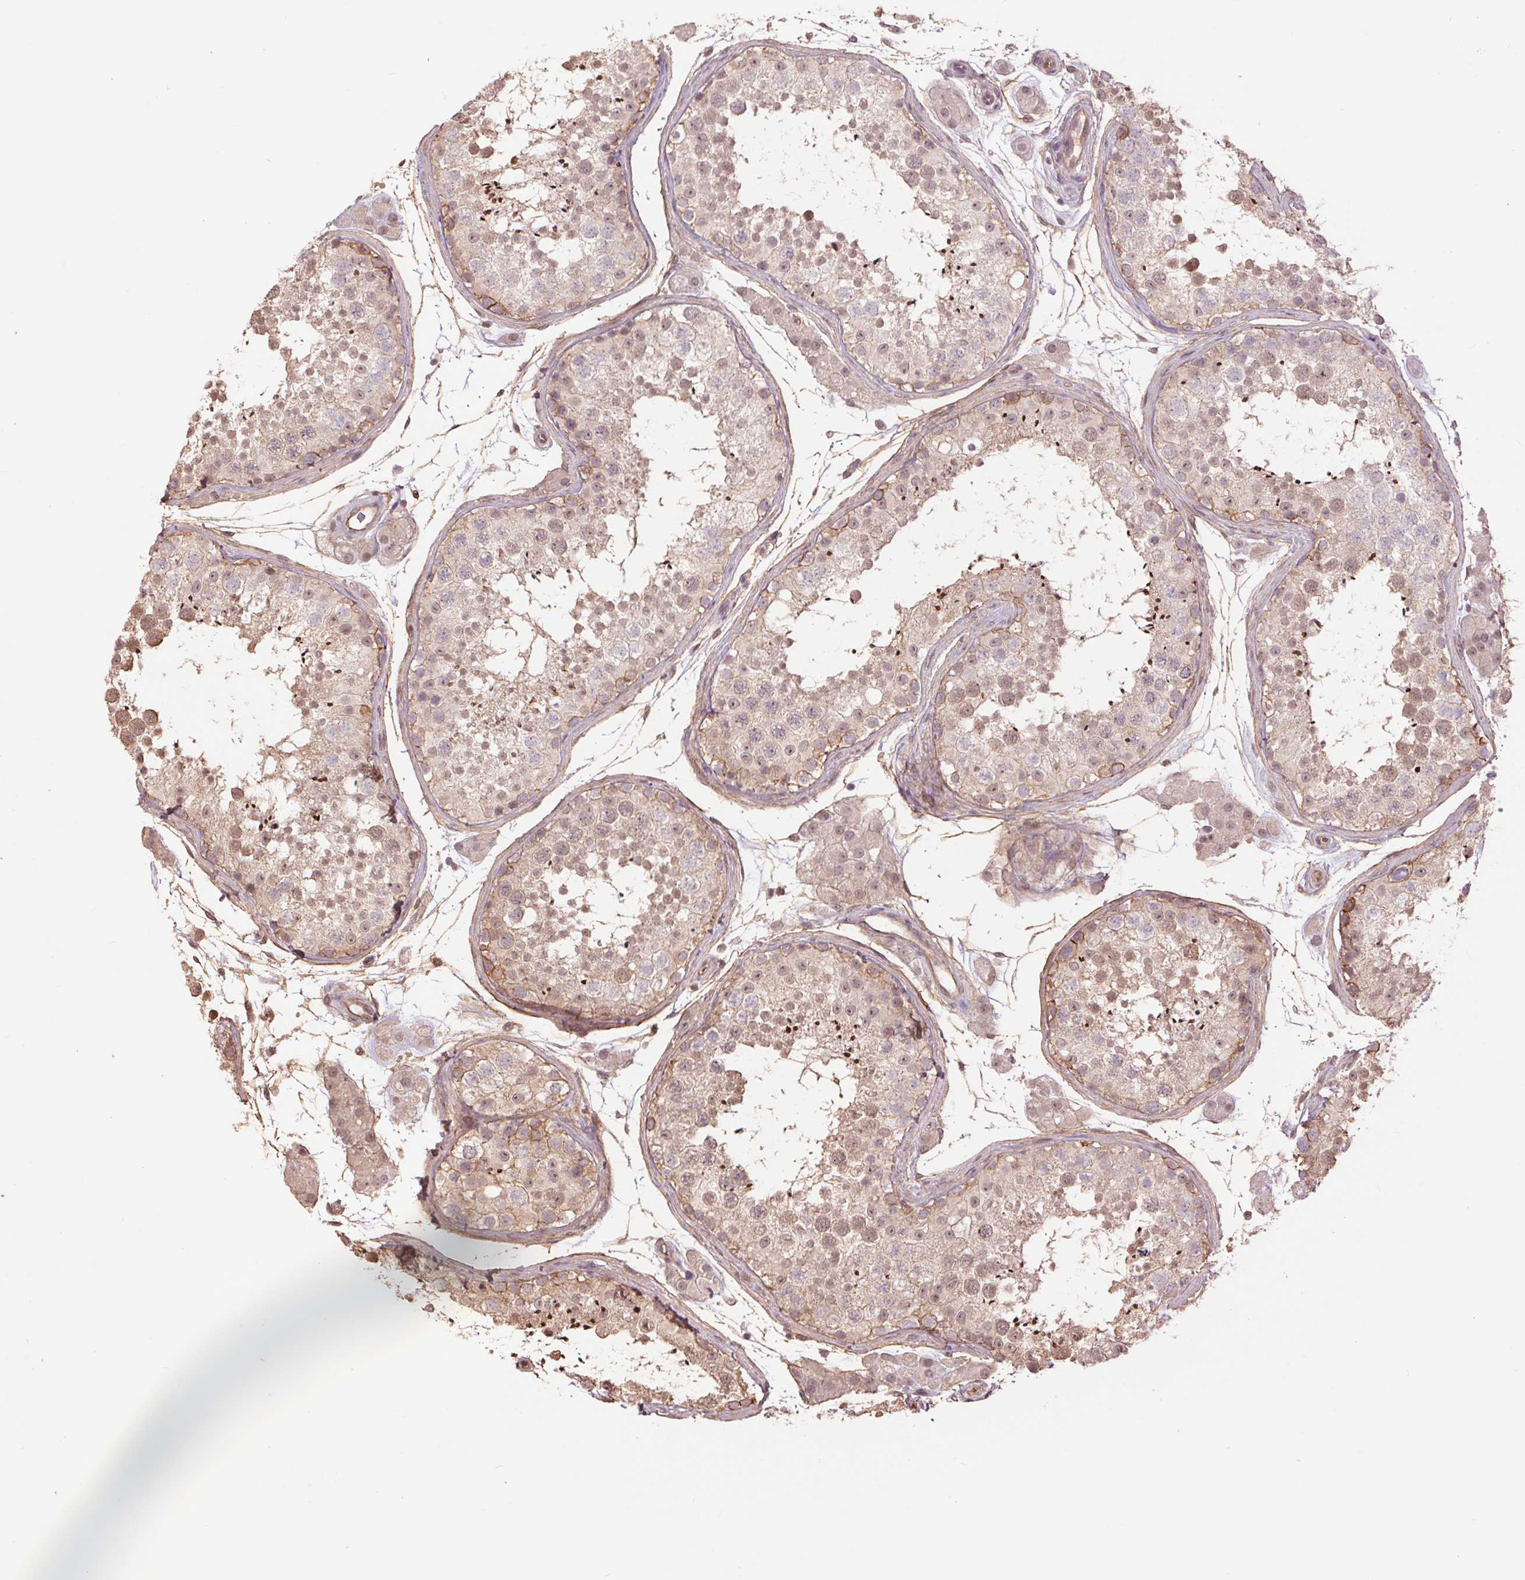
{"staining": {"intensity": "moderate", "quantity": "25%-75%", "location": "cytoplasmic/membranous,nuclear"}, "tissue": "testis", "cell_type": "Cells in seminiferous ducts", "image_type": "normal", "snomed": [{"axis": "morphology", "description": "Normal tissue, NOS"}, {"axis": "topography", "description": "Testis"}], "caption": "The histopathology image exhibits immunohistochemical staining of benign testis. There is moderate cytoplasmic/membranous,nuclear expression is identified in about 25%-75% of cells in seminiferous ducts. (Stains: DAB (3,3'-diaminobenzidine) in brown, nuclei in blue, Microscopy: brightfield microscopy at high magnification).", "gene": "PALM", "patient": {"sex": "male", "age": 41}}